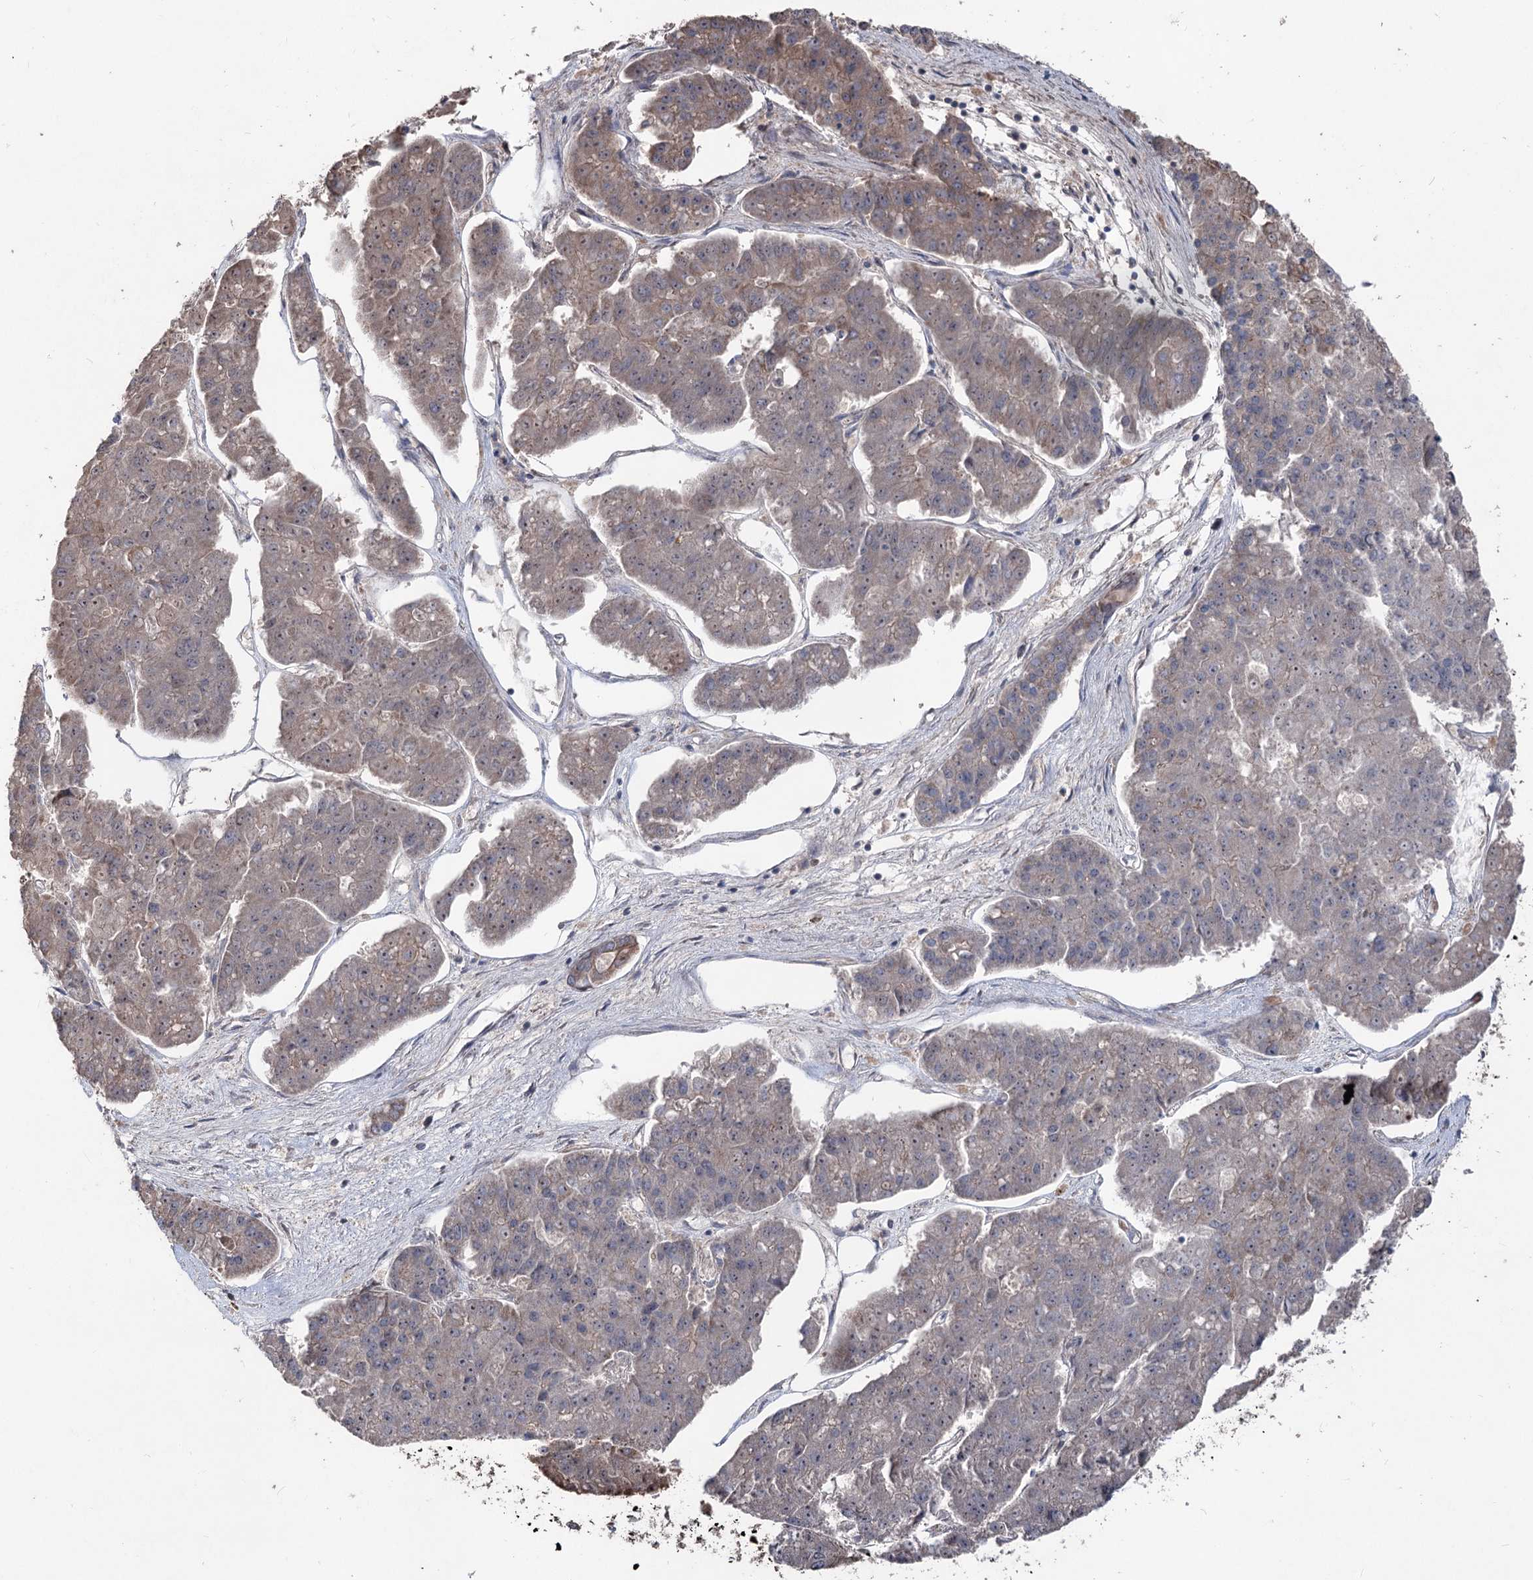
{"staining": {"intensity": "weak", "quantity": "25%-75%", "location": "cytoplasmic/membranous"}, "tissue": "pancreatic cancer", "cell_type": "Tumor cells", "image_type": "cancer", "snomed": [{"axis": "morphology", "description": "Adenocarcinoma, NOS"}, {"axis": "topography", "description": "Pancreas"}], "caption": "Pancreatic cancer tissue exhibits weak cytoplasmic/membranous expression in about 25%-75% of tumor cells, visualized by immunohistochemistry.", "gene": "CPNE8", "patient": {"sex": "male", "age": 50}}